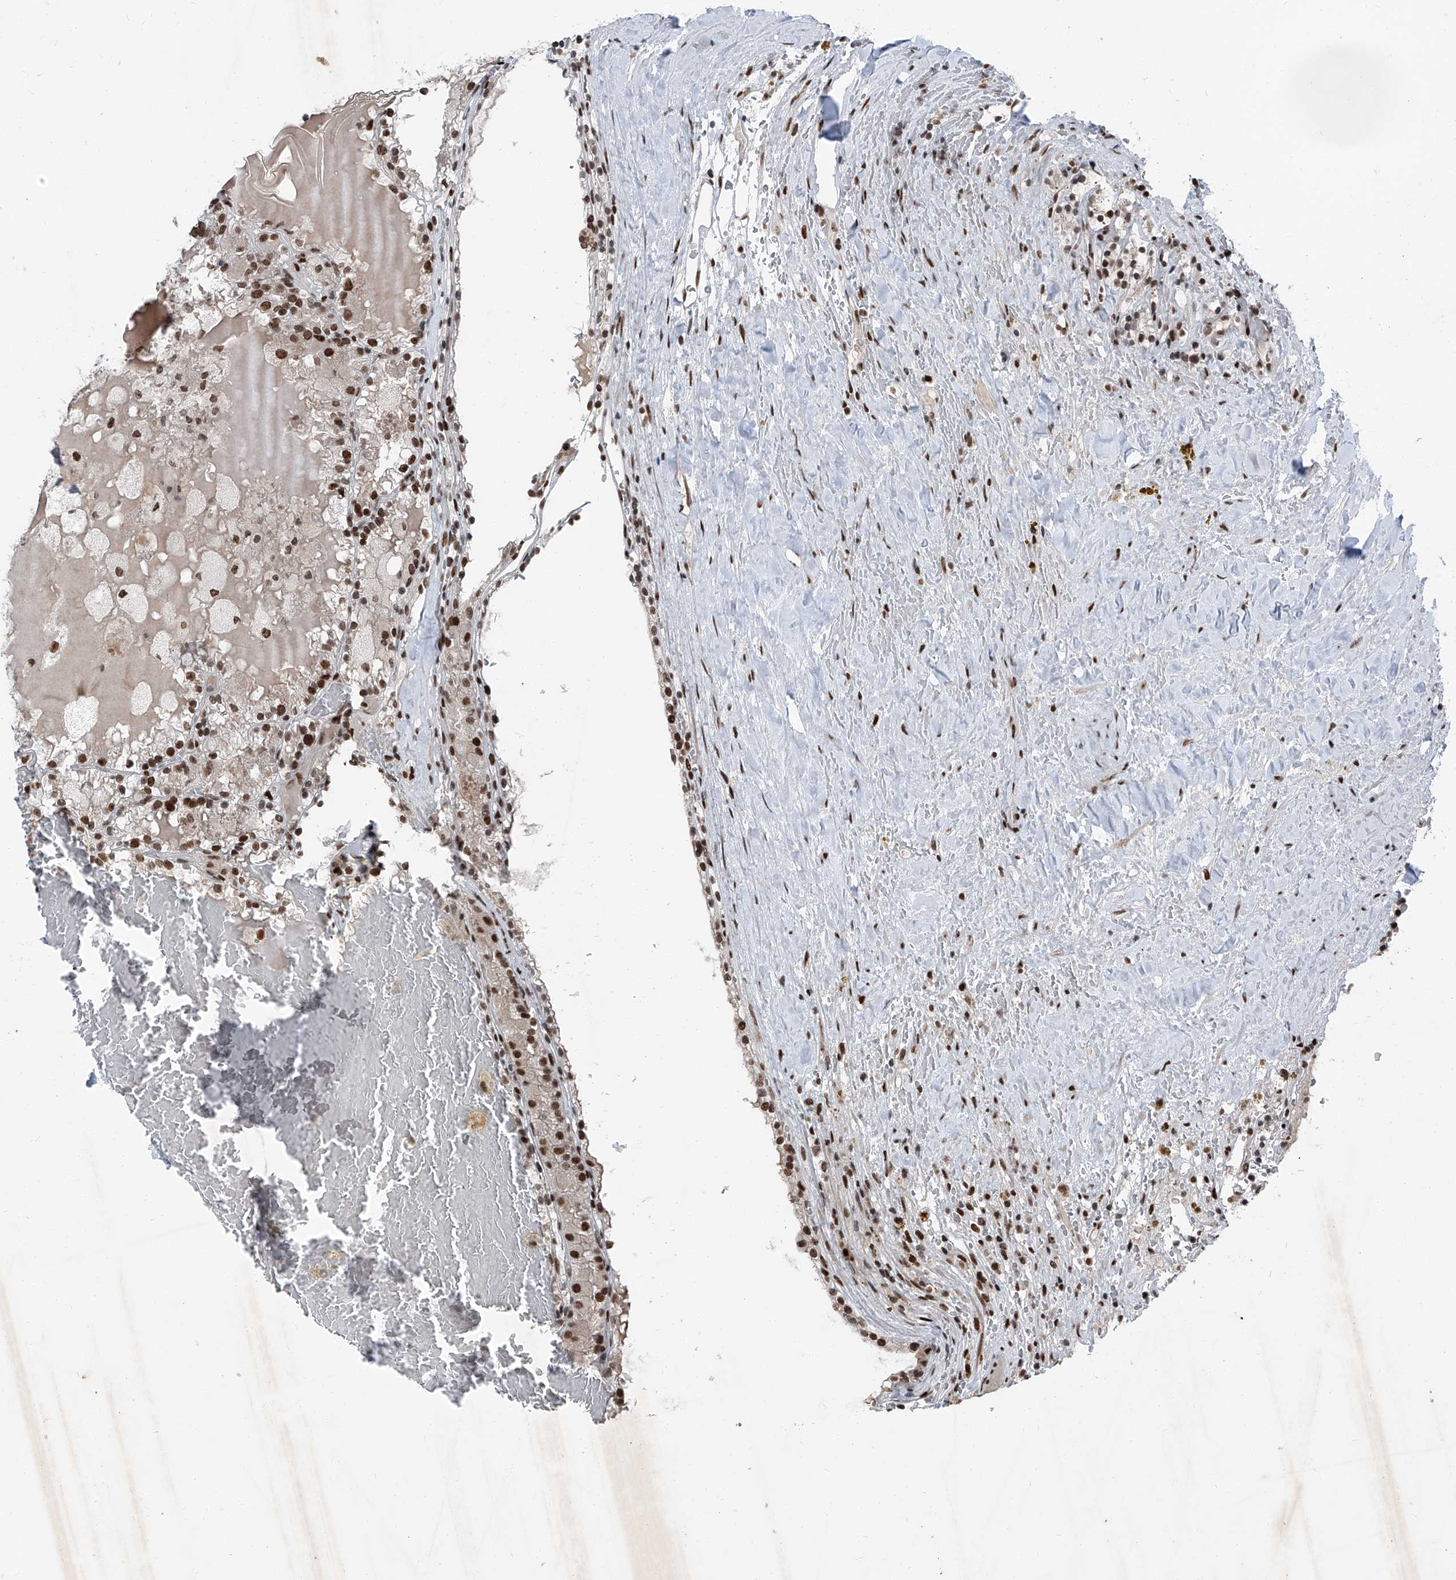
{"staining": {"intensity": "moderate", "quantity": ">75%", "location": "nuclear"}, "tissue": "renal cancer", "cell_type": "Tumor cells", "image_type": "cancer", "snomed": [{"axis": "morphology", "description": "Adenocarcinoma, NOS"}, {"axis": "topography", "description": "Kidney"}], "caption": "A brown stain labels moderate nuclear staining of a protein in renal cancer (adenocarcinoma) tumor cells. (DAB IHC with brightfield microscopy, high magnification).", "gene": "BMI1", "patient": {"sex": "female", "age": 56}}